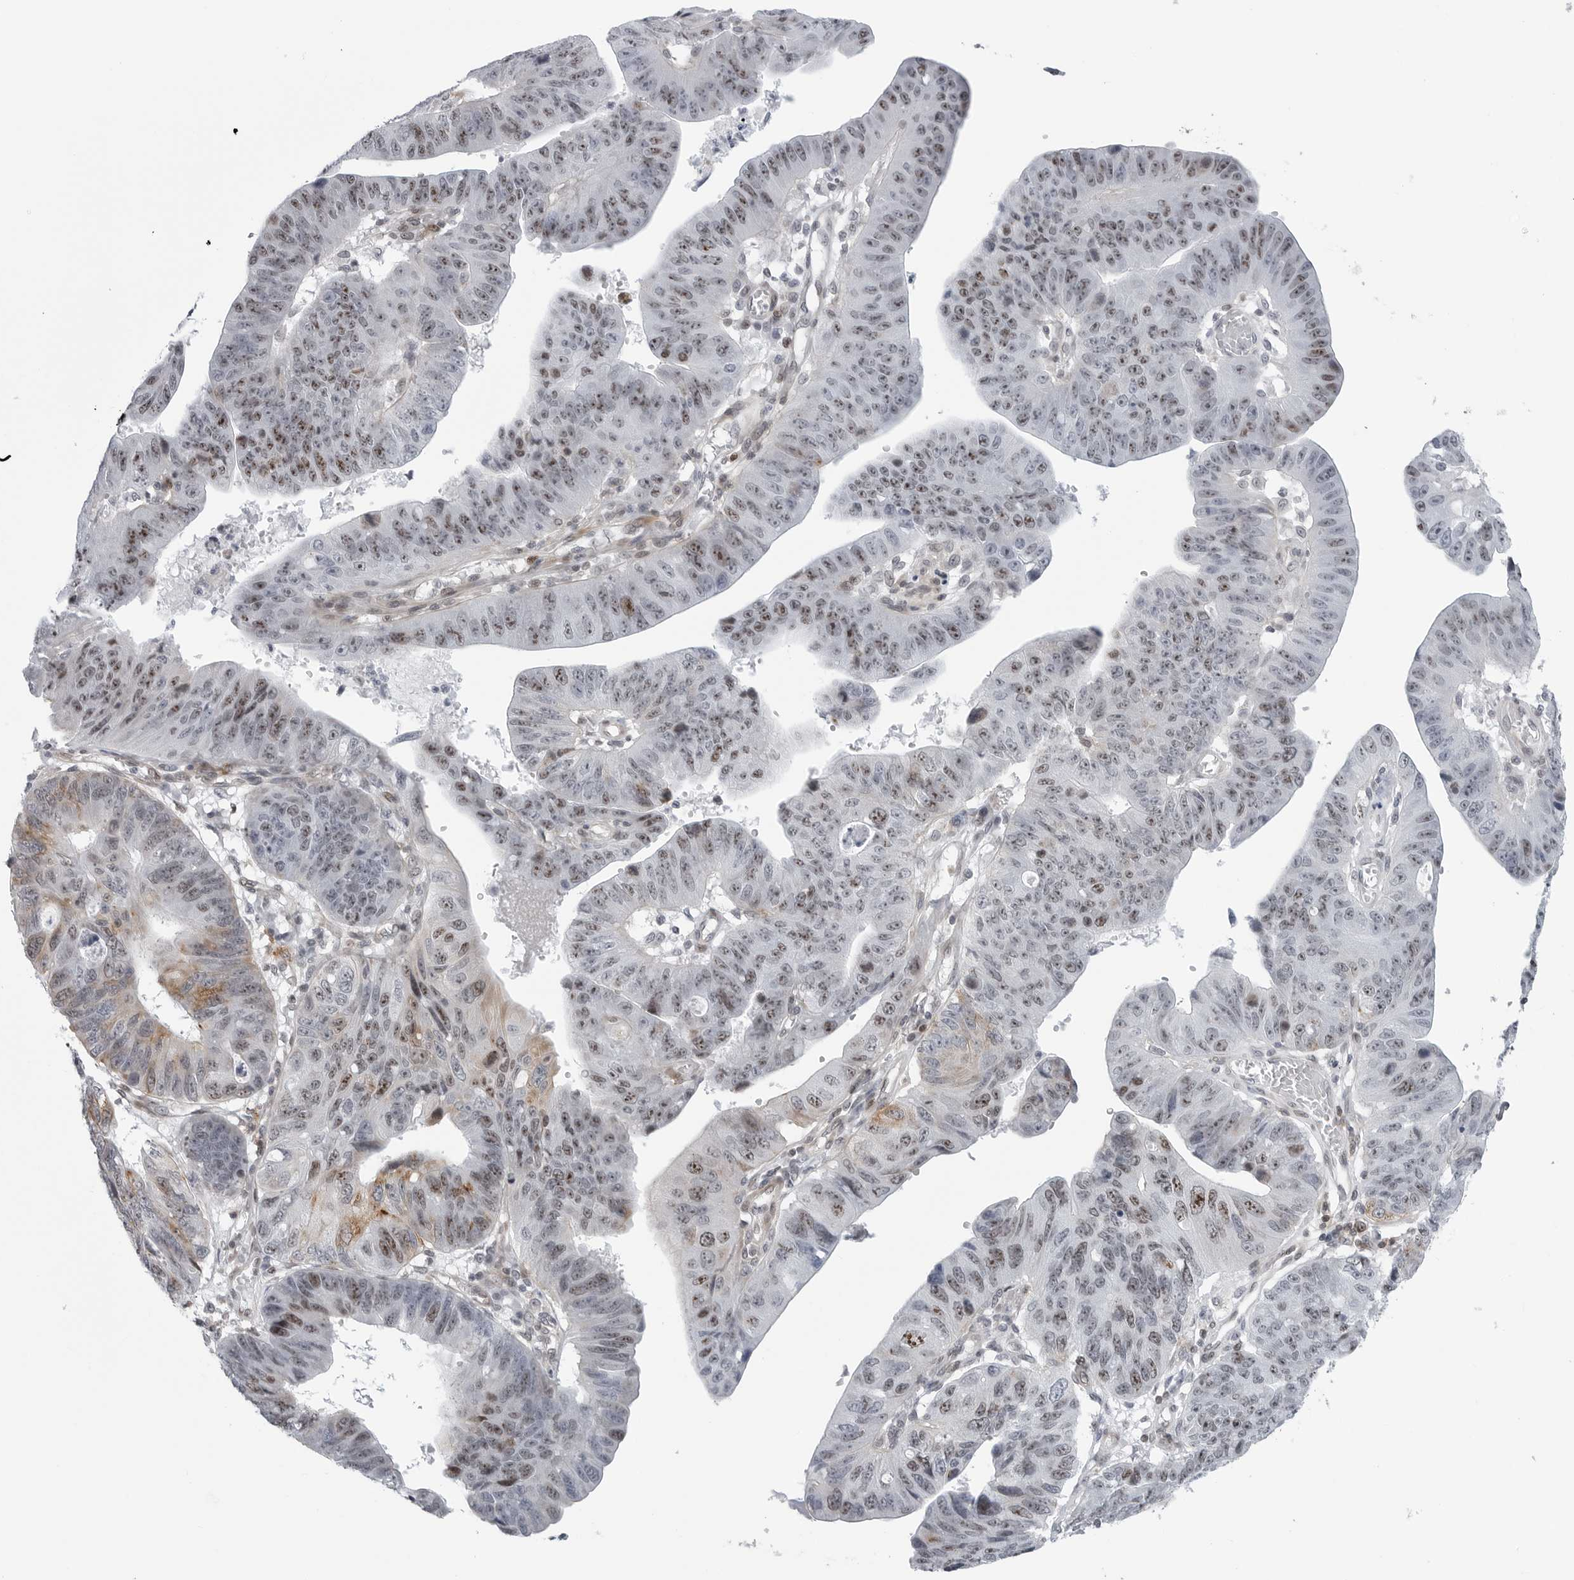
{"staining": {"intensity": "moderate", "quantity": ">75%", "location": "nuclear"}, "tissue": "stomach cancer", "cell_type": "Tumor cells", "image_type": "cancer", "snomed": [{"axis": "morphology", "description": "Adenocarcinoma, NOS"}, {"axis": "topography", "description": "Stomach"}], "caption": "Immunohistochemistry of stomach adenocarcinoma displays medium levels of moderate nuclear positivity in approximately >75% of tumor cells. (Brightfield microscopy of DAB IHC at high magnification).", "gene": "FAM135B", "patient": {"sex": "male", "age": 59}}